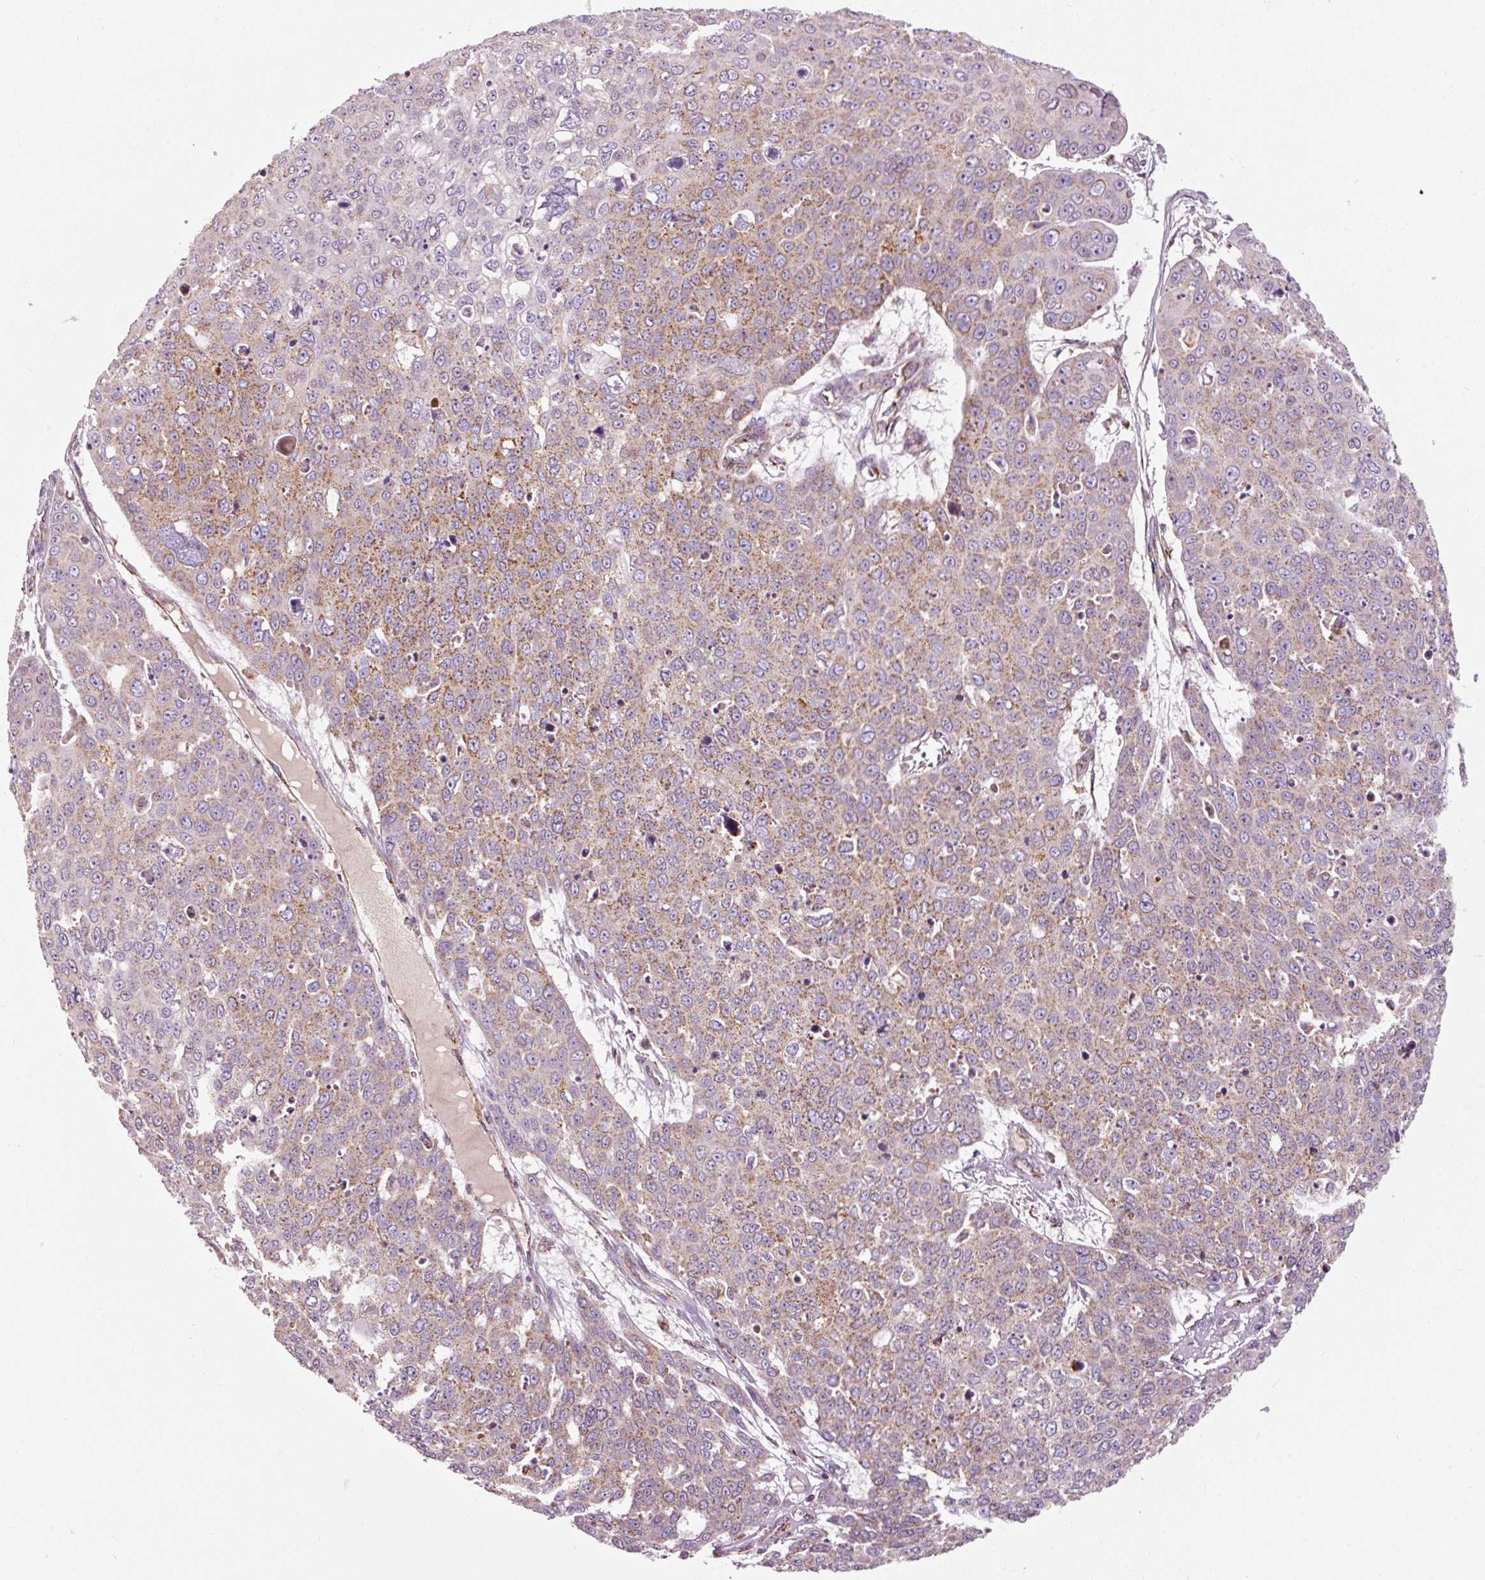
{"staining": {"intensity": "moderate", "quantity": "25%-75%", "location": "cytoplasmic/membranous"}, "tissue": "skin cancer", "cell_type": "Tumor cells", "image_type": "cancer", "snomed": [{"axis": "morphology", "description": "Squamous cell carcinoma, NOS"}, {"axis": "topography", "description": "Skin"}], "caption": "Tumor cells exhibit medium levels of moderate cytoplasmic/membranous expression in approximately 25%-75% of cells in human squamous cell carcinoma (skin).", "gene": "NDUFB4", "patient": {"sex": "male", "age": 71}}